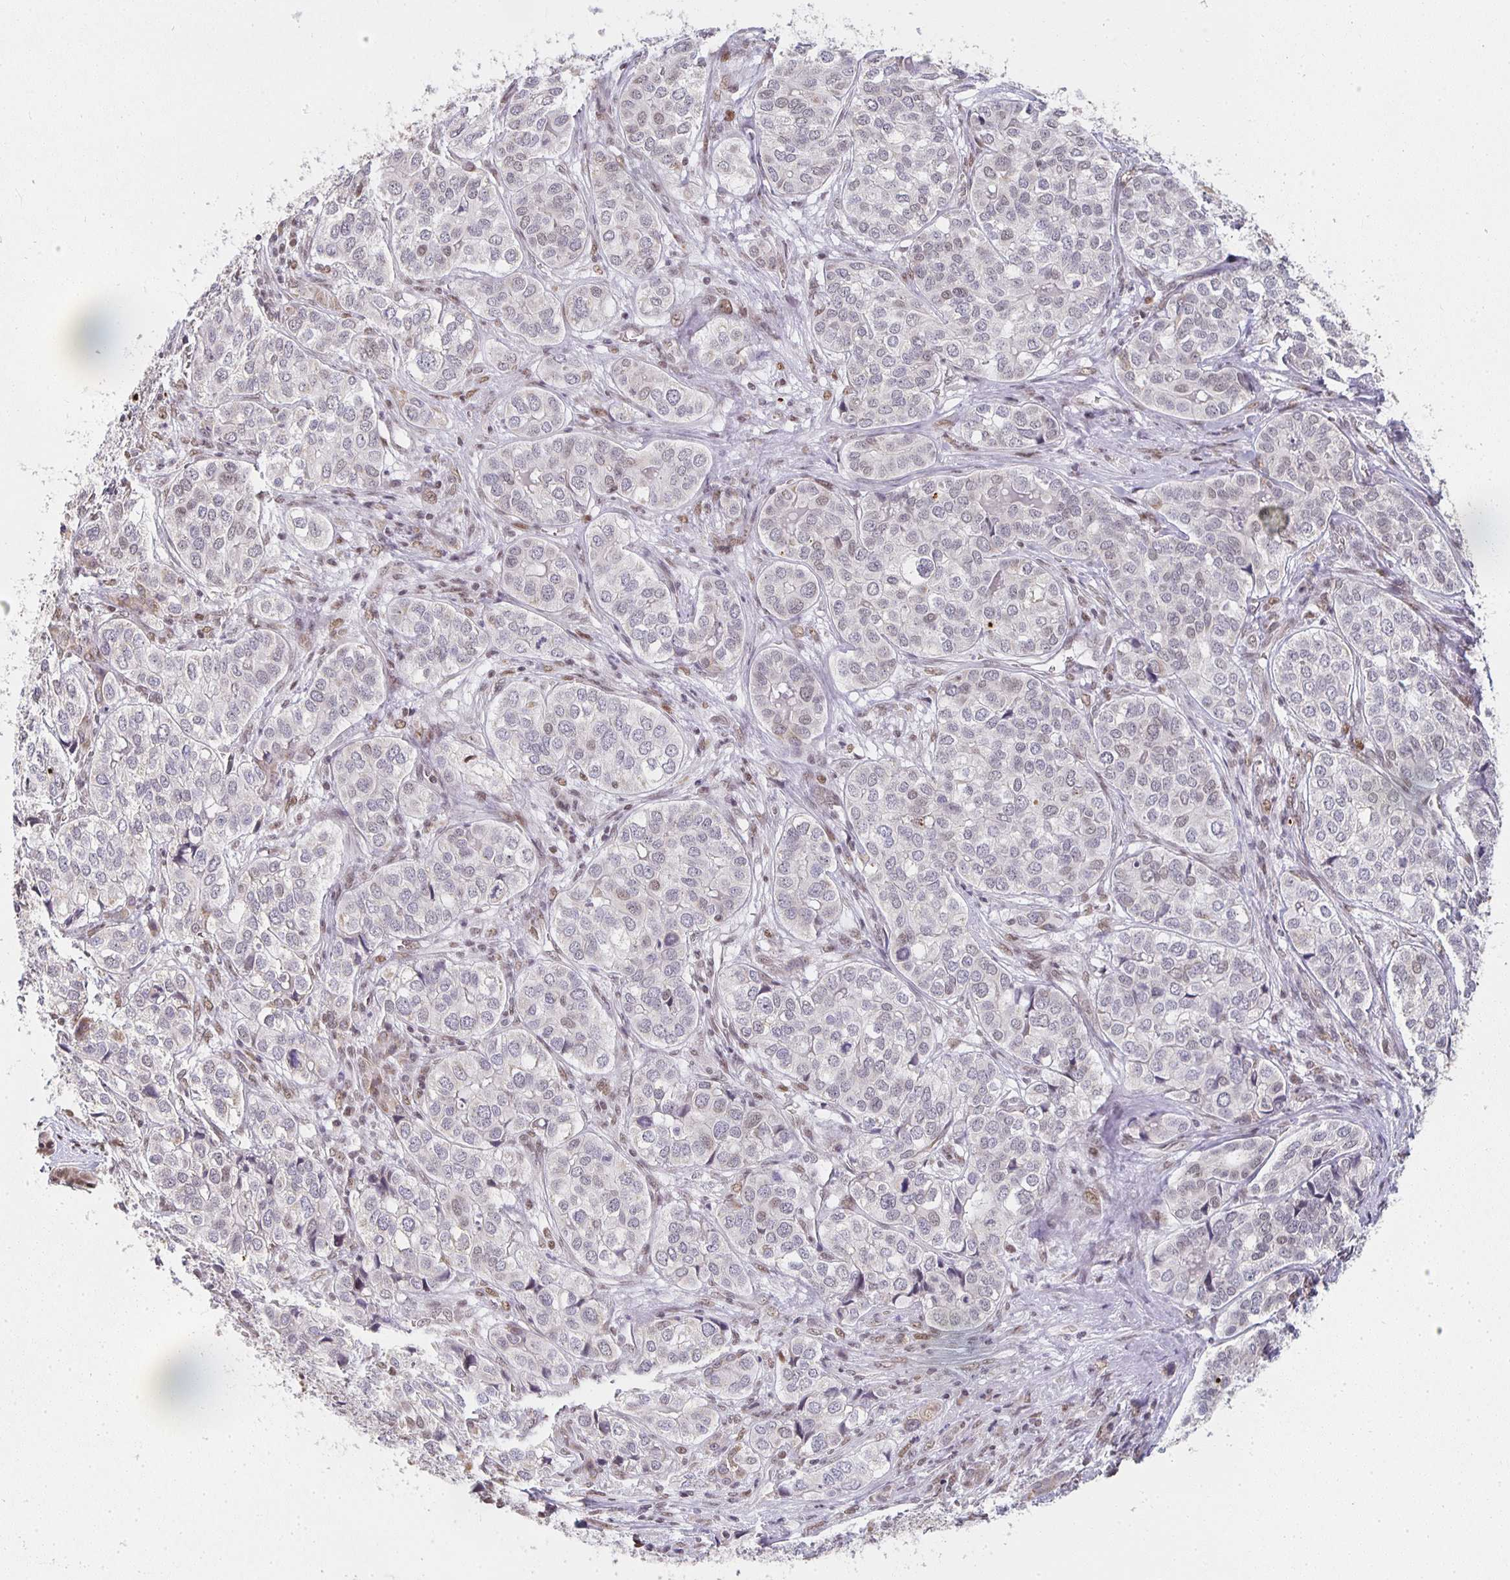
{"staining": {"intensity": "negative", "quantity": "none", "location": "none"}, "tissue": "liver cancer", "cell_type": "Tumor cells", "image_type": "cancer", "snomed": [{"axis": "morphology", "description": "Cholangiocarcinoma"}, {"axis": "topography", "description": "Liver"}], "caption": "A high-resolution photomicrograph shows IHC staining of liver cholangiocarcinoma, which displays no significant expression in tumor cells. (DAB (3,3'-diaminobenzidine) immunohistochemistry (IHC), high magnification).", "gene": "SMARCA2", "patient": {"sex": "male", "age": 56}}